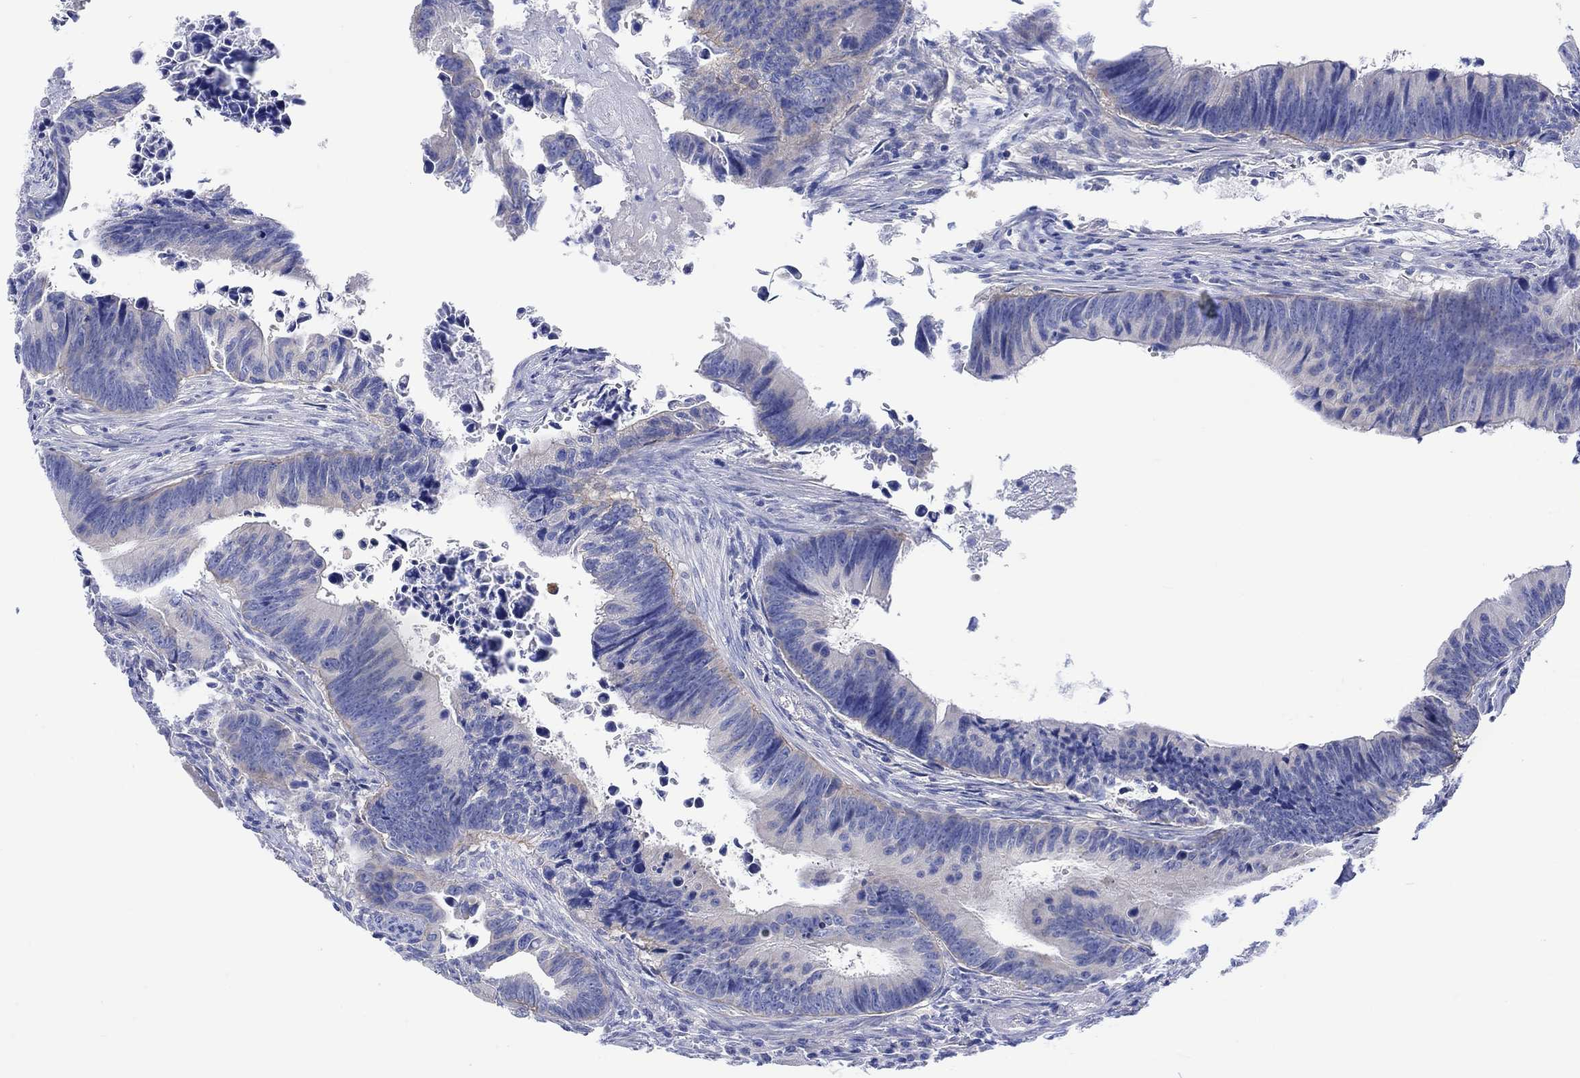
{"staining": {"intensity": "negative", "quantity": "none", "location": "none"}, "tissue": "colorectal cancer", "cell_type": "Tumor cells", "image_type": "cancer", "snomed": [{"axis": "morphology", "description": "Adenocarcinoma, NOS"}, {"axis": "topography", "description": "Colon"}], "caption": "An image of colorectal cancer (adenocarcinoma) stained for a protein demonstrates no brown staining in tumor cells.", "gene": "REEP6", "patient": {"sex": "female", "age": 87}}